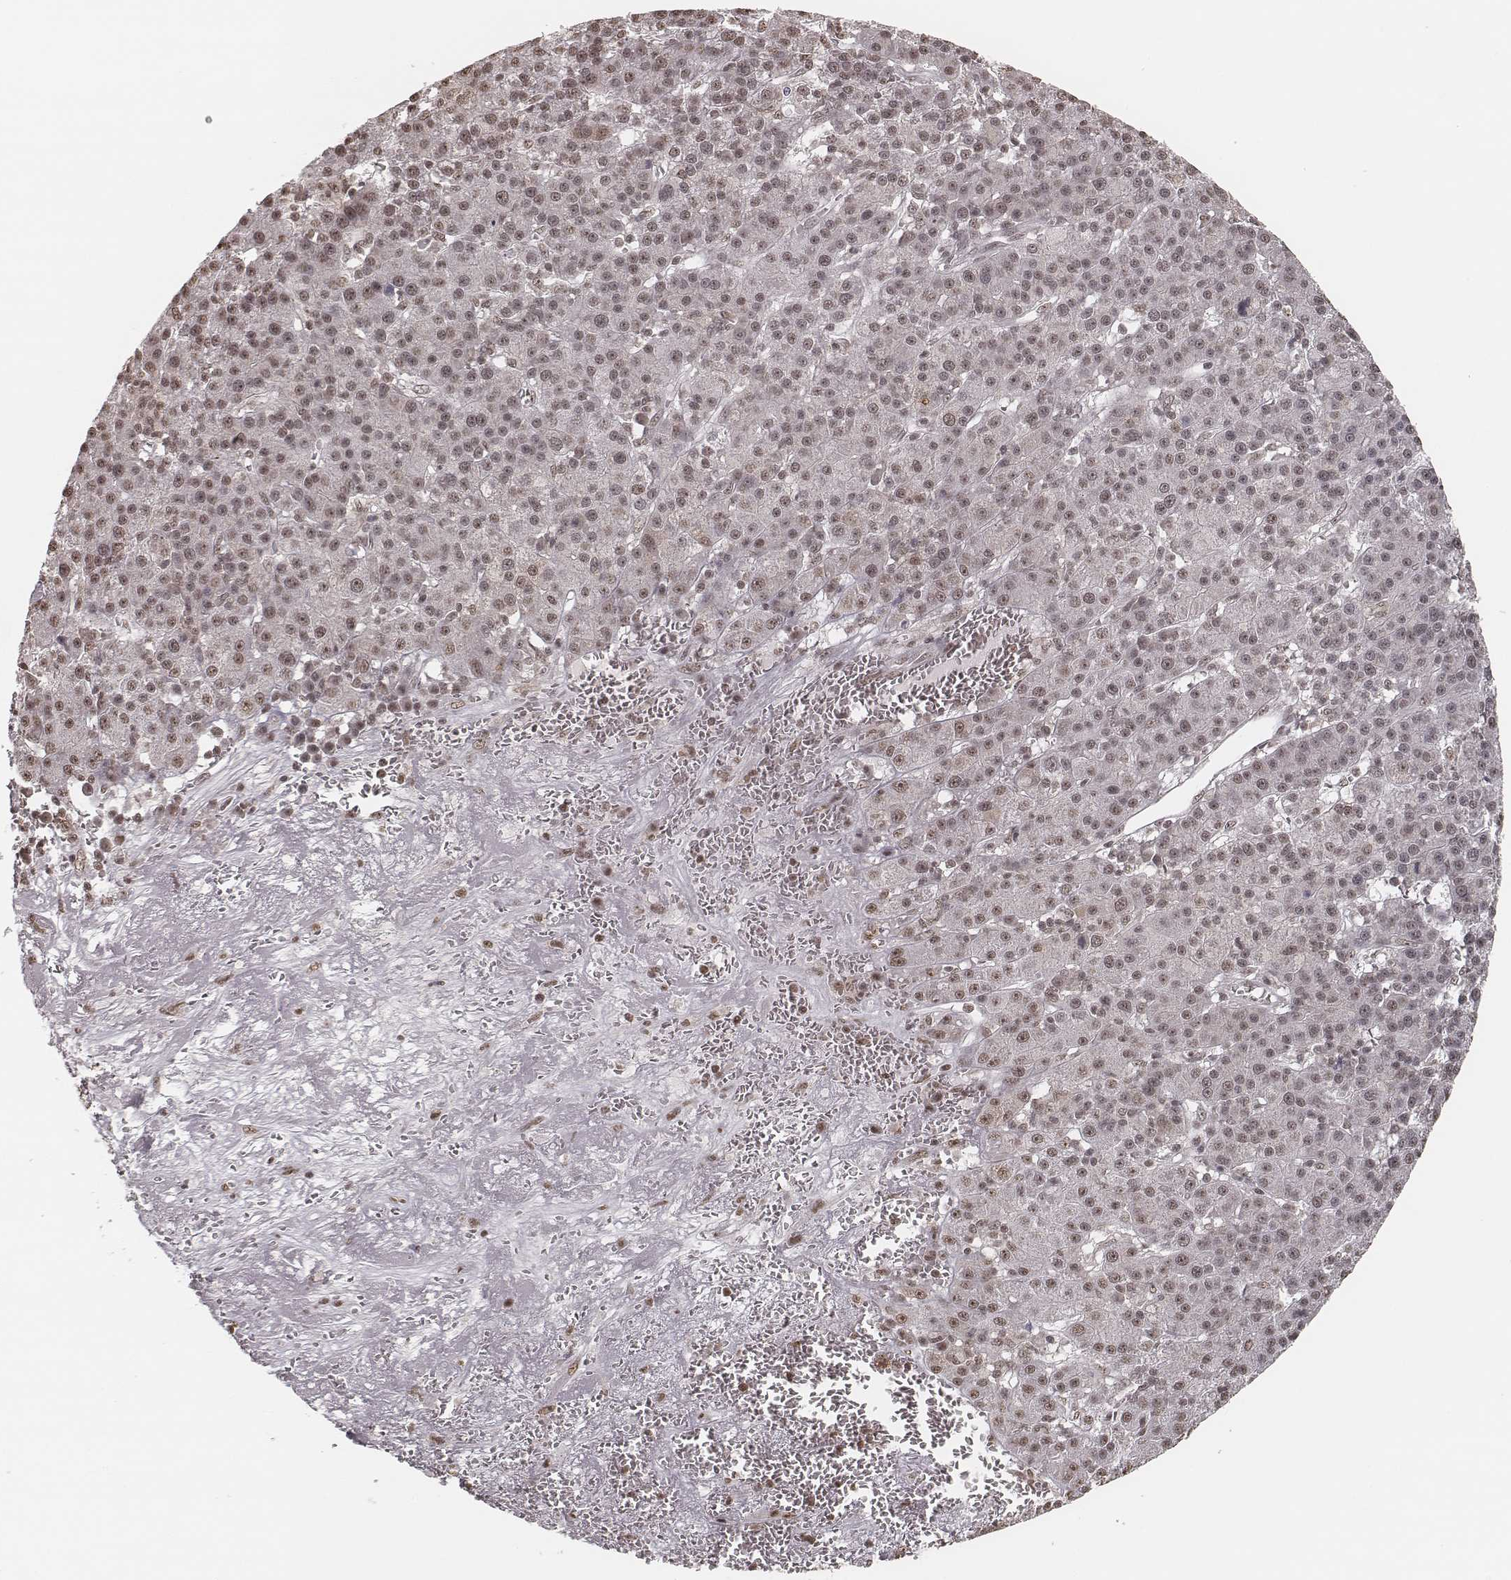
{"staining": {"intensity": "weak", "quantity": ">75%", "location": "nuclear"}, "tissue": "liver cancer", "cell_type": "Tumor cells", "image_type": "cancer", "snomed": [{"axis": "morphology", "description": "Carcinoma, Hepatocellular, NOS"}, {"axis": "topography", "description": "Liver"}], "caption": "Brown immunohistochemical staining in liver cancer (hepatocellular carcinoma) shows weak nuclear staining in about >75% of tumor cells.", "gene": "HMGA2", "patient": {"sex": "female", "age": 60}}